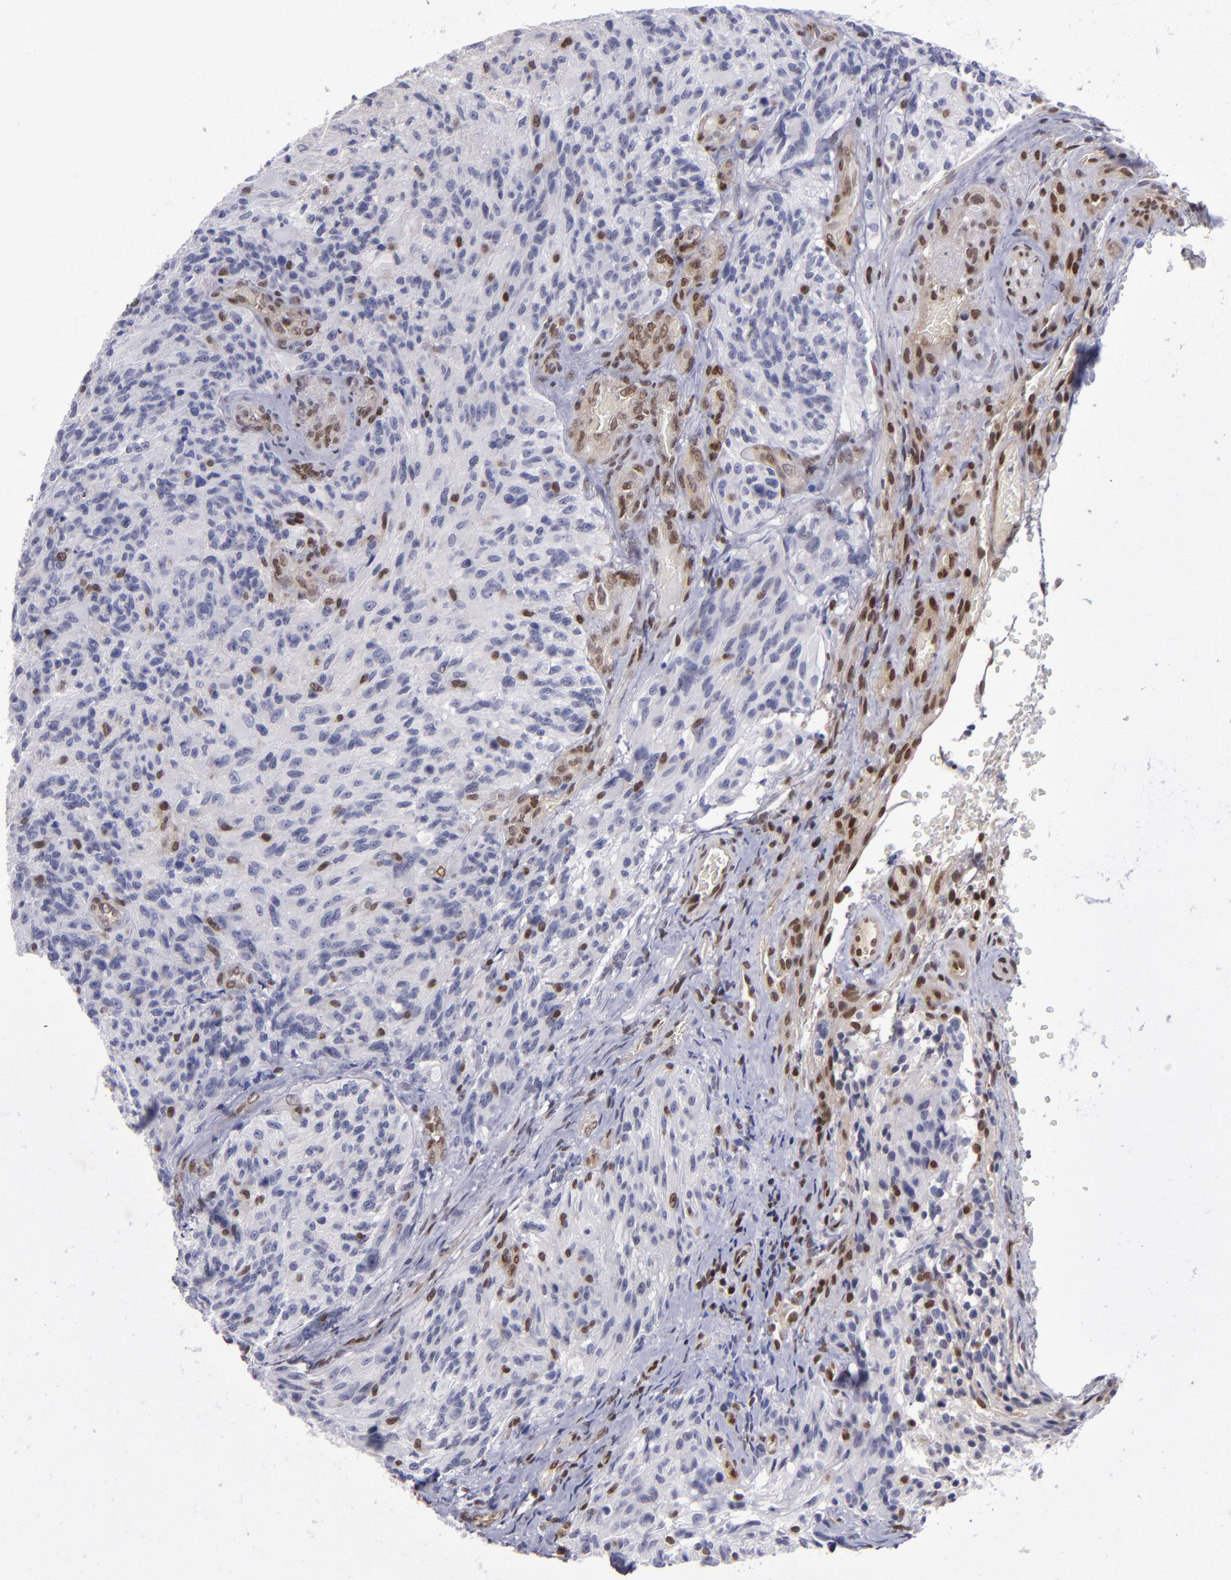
{"staining": {"intensity": "moderate", "quantity": "<25%", "location": "nuclear"}, "tissue": "glioma", "cell_type": "Tumor cells", "image_type": "cancer", "snomed": [{"axis": "morphology", "description": "Normal tissue, NOS"}, {"axis": "morphology", "description": "Glioma, malignant, High grade"}, {"axis": "topography", "description": "Cerebral cortex"}], "caption": "Moderate nuclear expression is appreciated in about <25% of tumor cells in glioma.", "gene": "MGMT", "patient": {"sex": "male", "age": 56}}